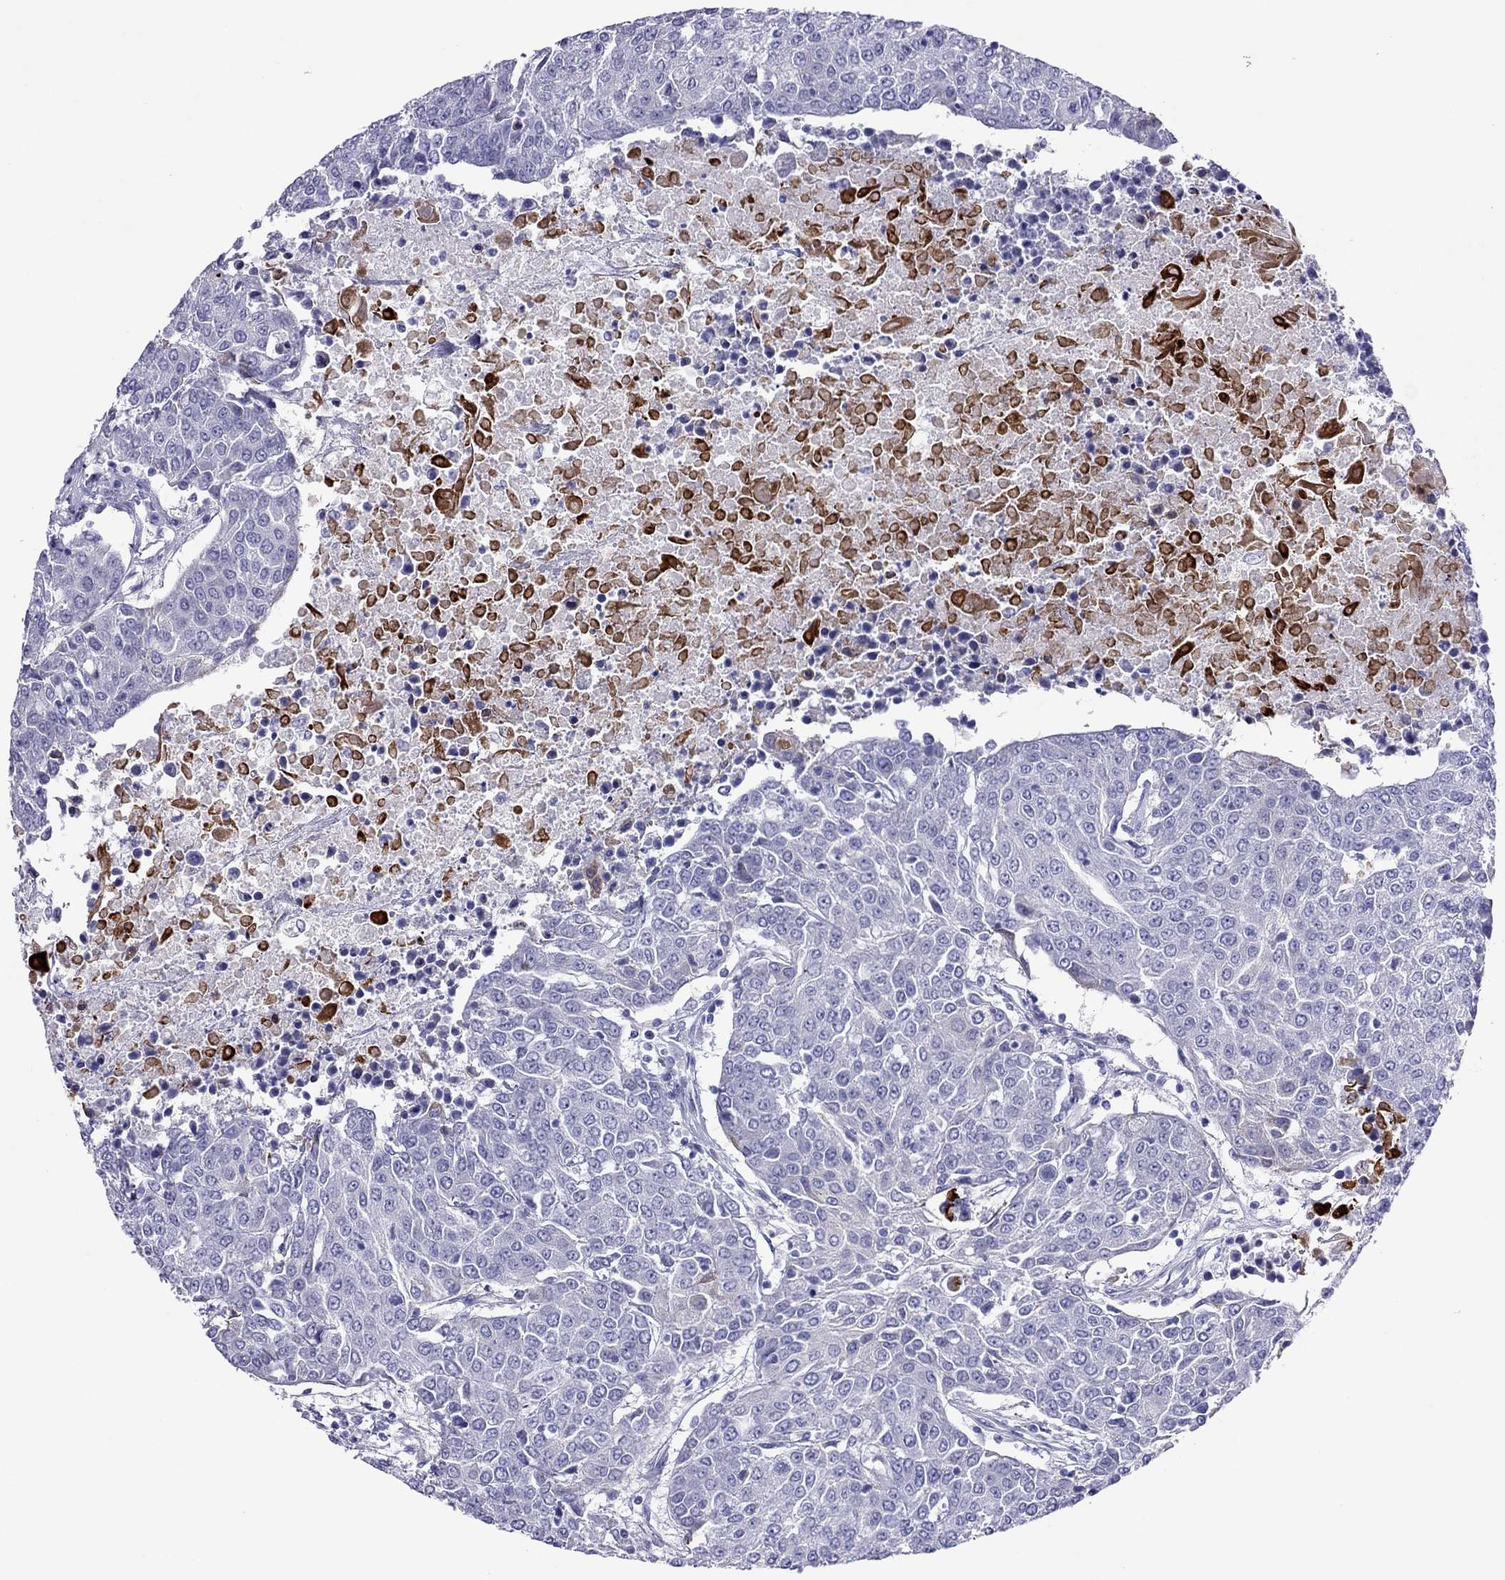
{"staining": {"intensity": "negative", "quantity": "none", "location": "none"}, "tissue": "urothelial cancer", "cell_type": "Tumor cells", "image_type": "cancer", "snomed": [{"axis": "morphology", "description": "Urothelial carcinoma, High grade"}, {"axis": "topography", "description": "Urinary bladder"}], "caption": "High power microscopy micrograph of an immunohistochemistry (IHC) histopathology image of urothelial cancer, revealing no significant expression in tumor cells.", "gene": "PCDHA6", "patient": {"sex": "female", "age": 85}}